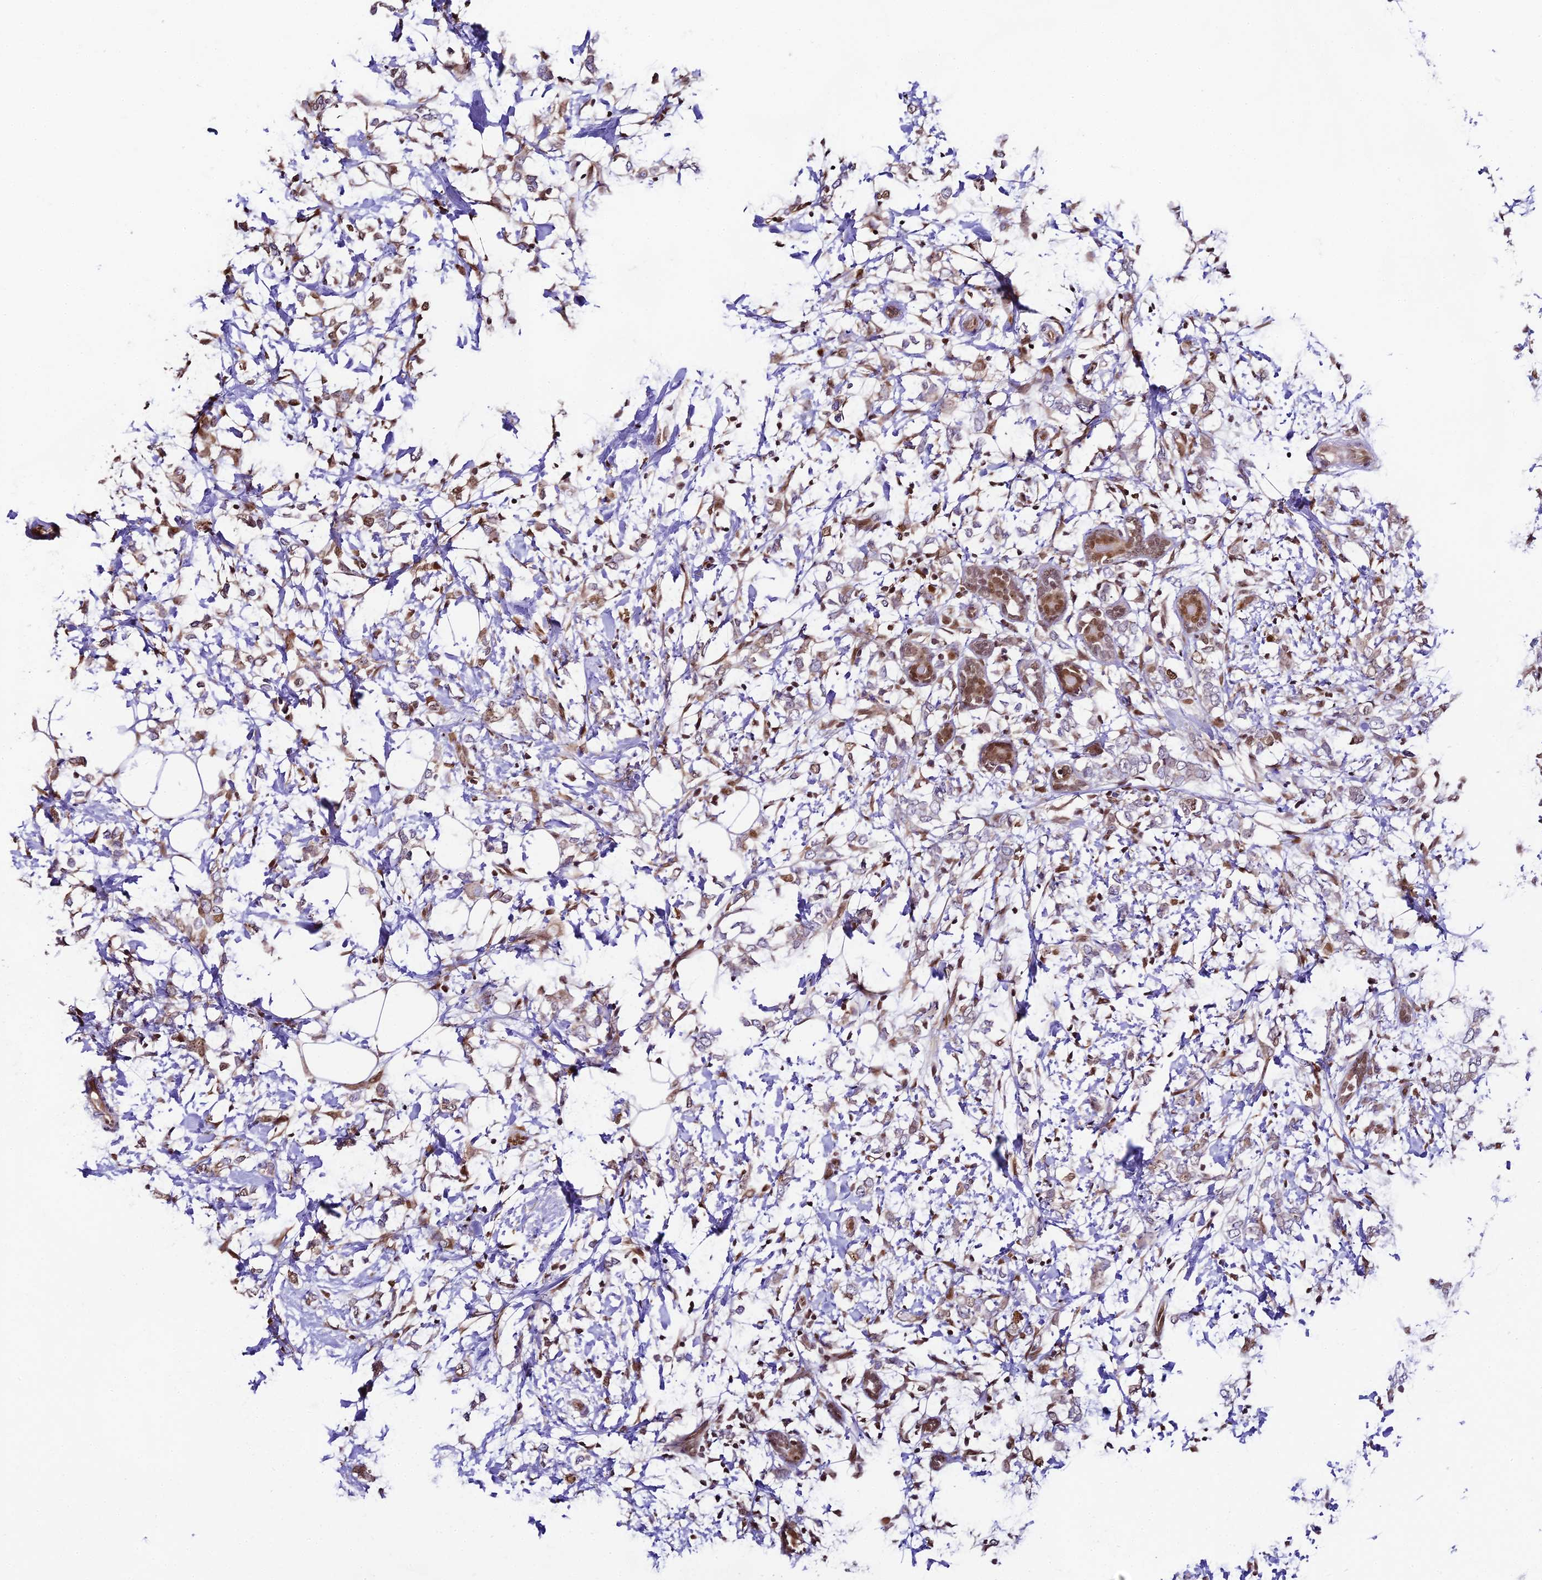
{"staining": {"intensity": "moderate", "quantity": "<25%", "location": "cytoplasmic/membranous"}, "tissue": "breast cancer", "cell_type": "Tumor cells", "image_type": "cancer", "snomed": [{"axis": "morphology", "description": "Normal tissue, NOS"}, {"axis": "morphology", "description": "Lobular carcinoma"}, {"axis": "topography", "description": "Breast"}], "caption": "A brown stain highlights moderate cytoplasmic/membranous positivity of a protein in human breast lobular carcinoma tumor cells. The staining was performed using DAB to visualize the protein expression in brown, while the nuclei were stained in blue with hematoxylin (Magnification: 20x).", "gene": "TRIM22", "patient": {"sex": "female", "age": 47}}